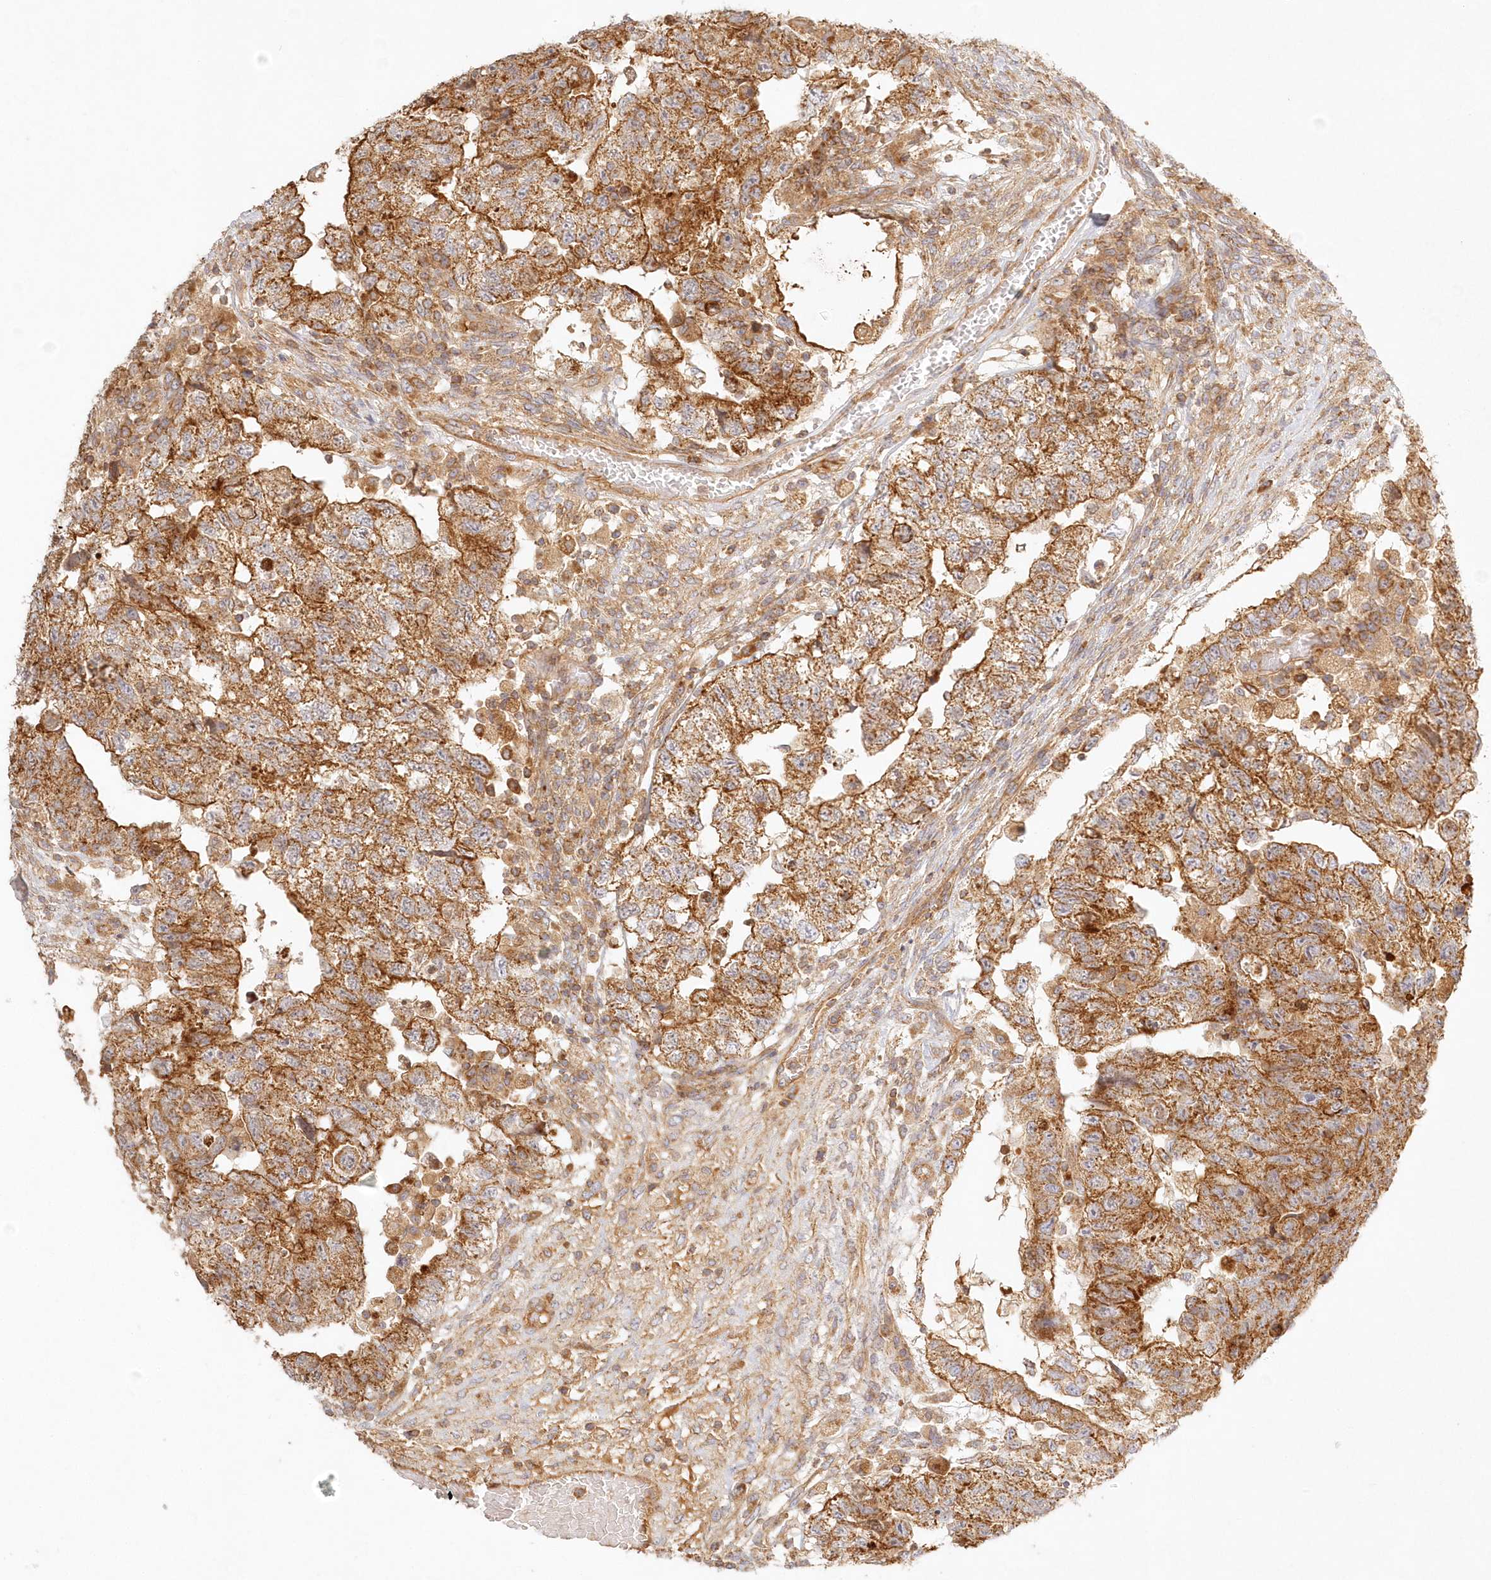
{"staining": {"intensity": "strong", "quantity": ">75%", "location": "cytoplasmic/membranous"}, "tissue": "testis cancer", "cell_type": "Tumor cells", "image_type": "cancer", "snomed": [{"axis": "morphology", "description": "Carcinoma, Embryonal, NOS"}, {"axis": "topography", "description": "Testis"}], "caption": "A brown stain highlights strong cytoplasmic/membranous positivity of a protein in testis embryonal carcinoma tumor cells. (DAB (3,3'-diaminobenzidine) IHC, brown staining for protein, blue staining for nuclei).", "gene": "KIAA0232", "patient": {"sex": "male", "age": 36}}